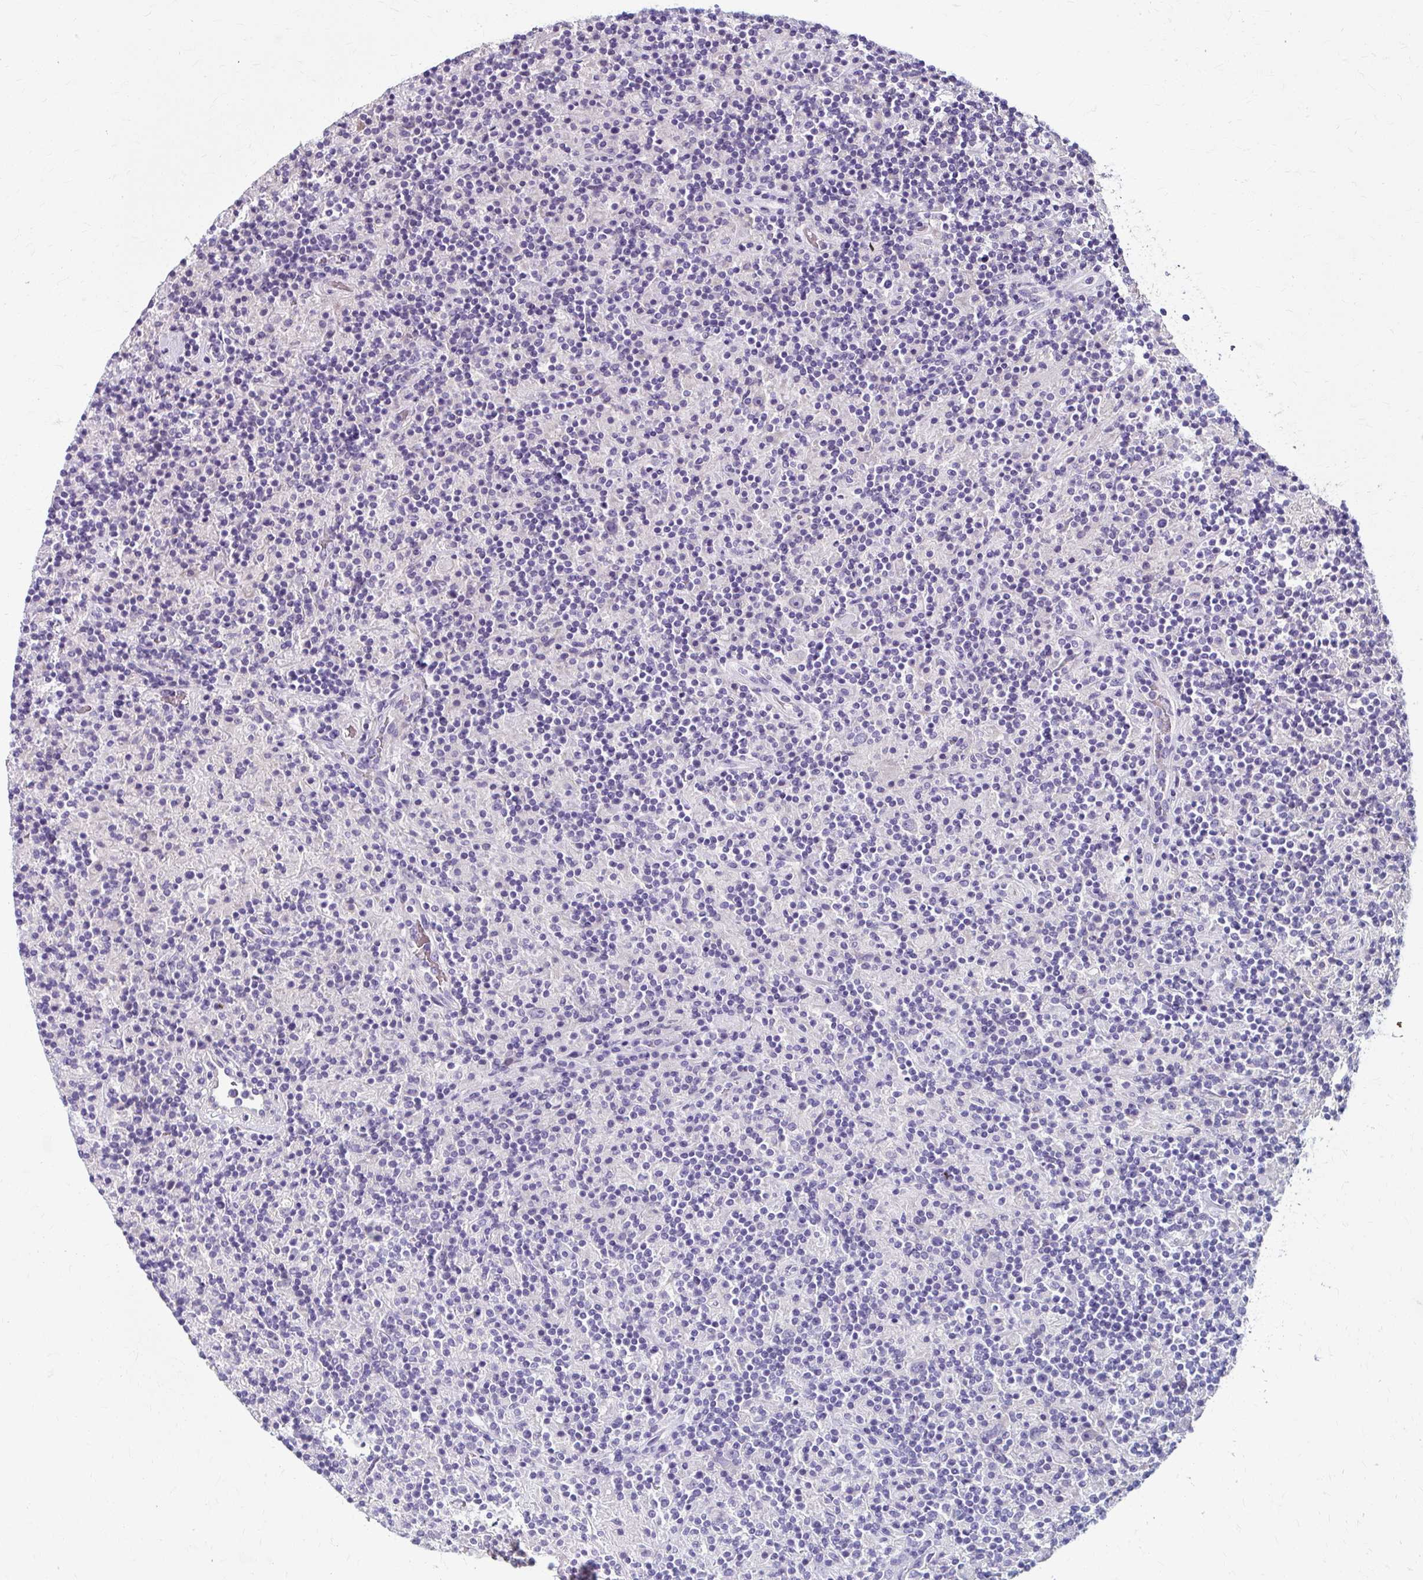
{"staining": {"intensity": "negative", "quantity": "none", "location": "none"}, "tissue": "lymphoma", "cell_type": "Tumor cells", "image_type": "cancer", "snomed": [{"axis": "morphology", "description": "Hodgkin's disease, NOS"}, {"axis": "topography", "description": "Lymph node"}], "caption": "IHC photomicrograph of neoplastic tissue: lymphoma stained with DAB reveals no significant protein positivity in tumor cells. (DAB IHC, high magnification).", "gene": "ZNF555", "patient": {"sex": "male", "age": 70}}